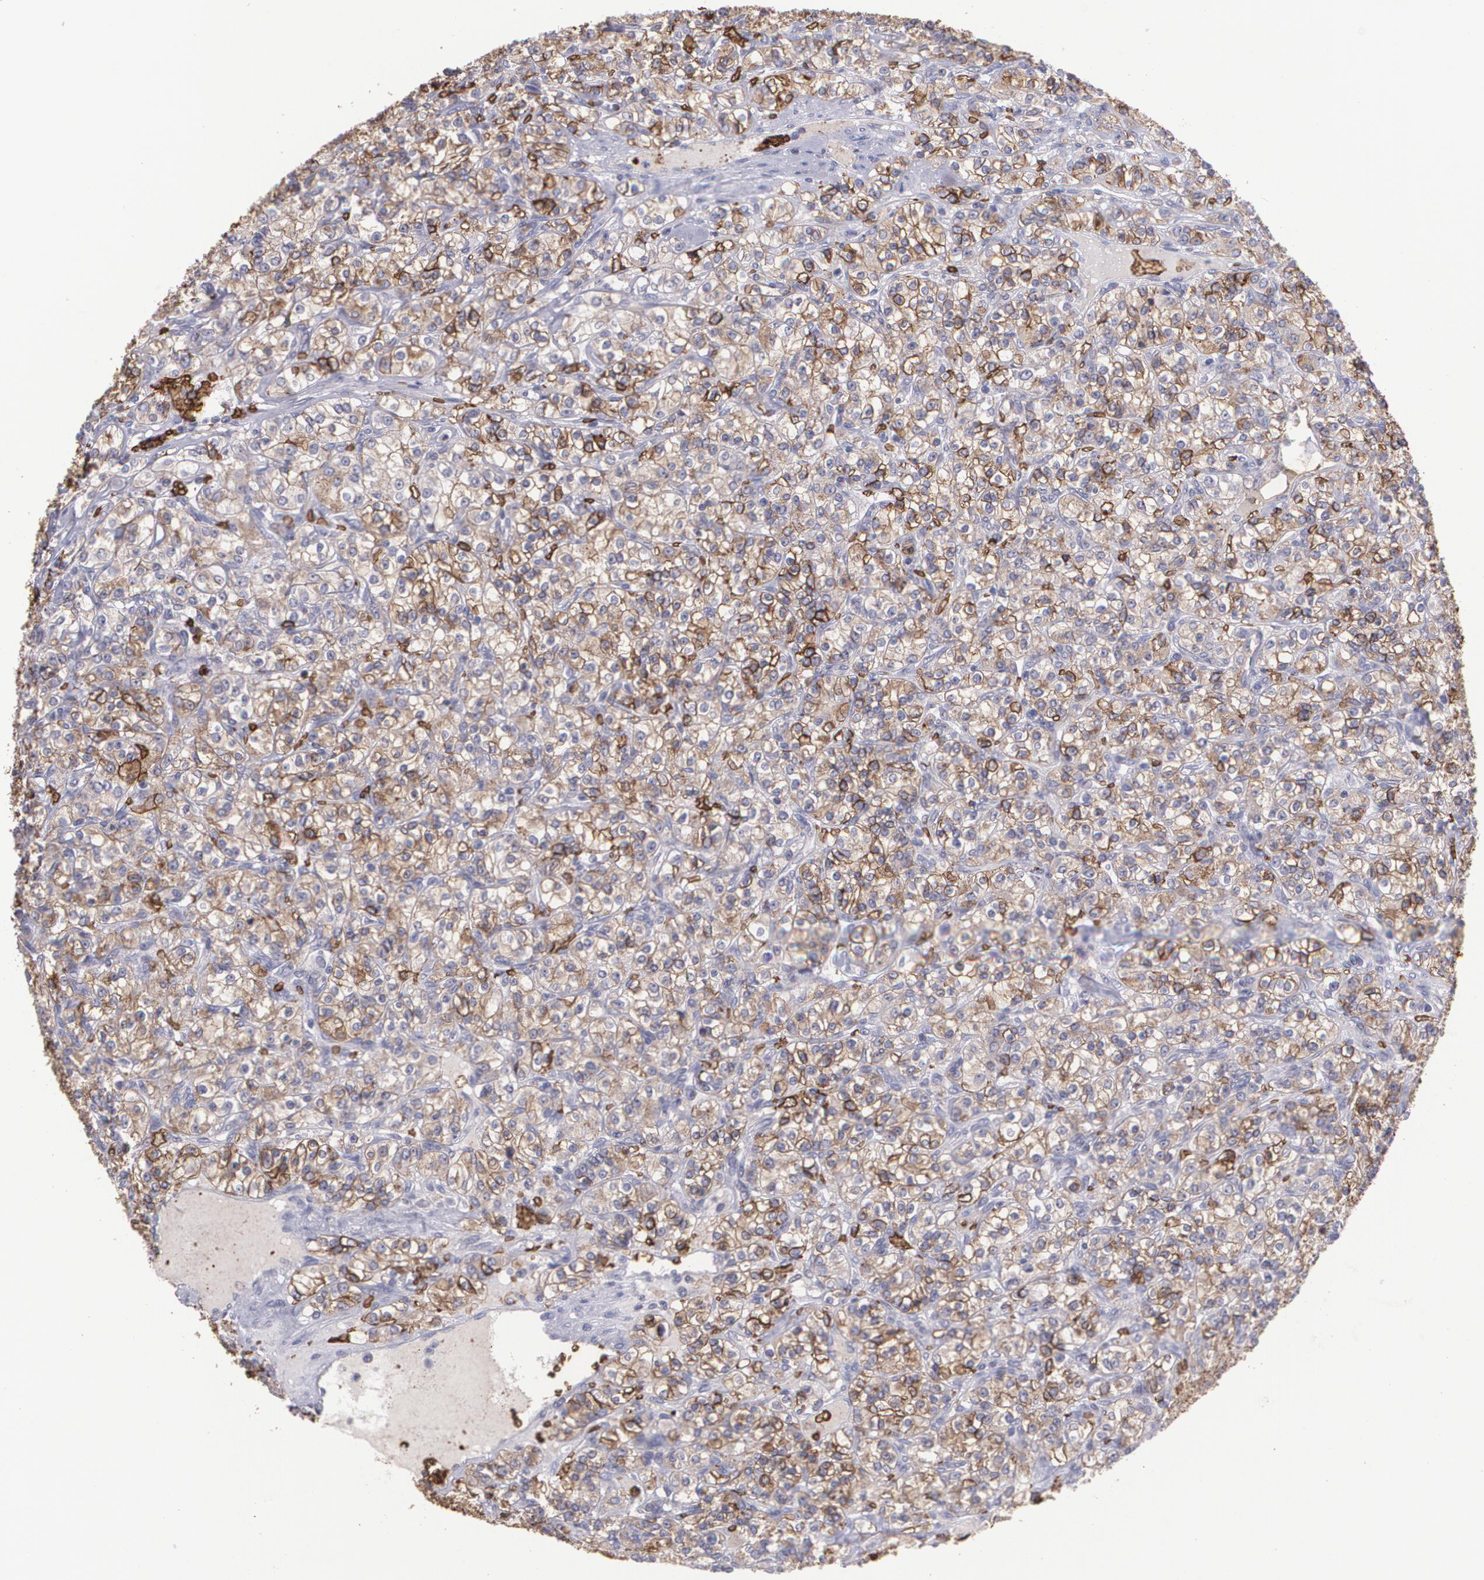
{"staining": {"intensity": "moderate", "quantity": ">75%", "location": "cytoplasmic/membranous"}, "tissue": "renal cancer", "cell_type": "Tumor cells", "image_type": "cancer", "snomed": [{"axis": "morphology", "description": "Adenocarcinoma, NOS"}, {"axis": "topography", "description": "Kidney"}], "caption": "A brown stain highlights moderate cytoplasmic/membranous positivity of a protein in renal cancer (adenocarcinoma) tumor cells. Nuclei are stained in blue.", "gene": "SLC2A1", "patient": {"sex": "male", "age": 77}}